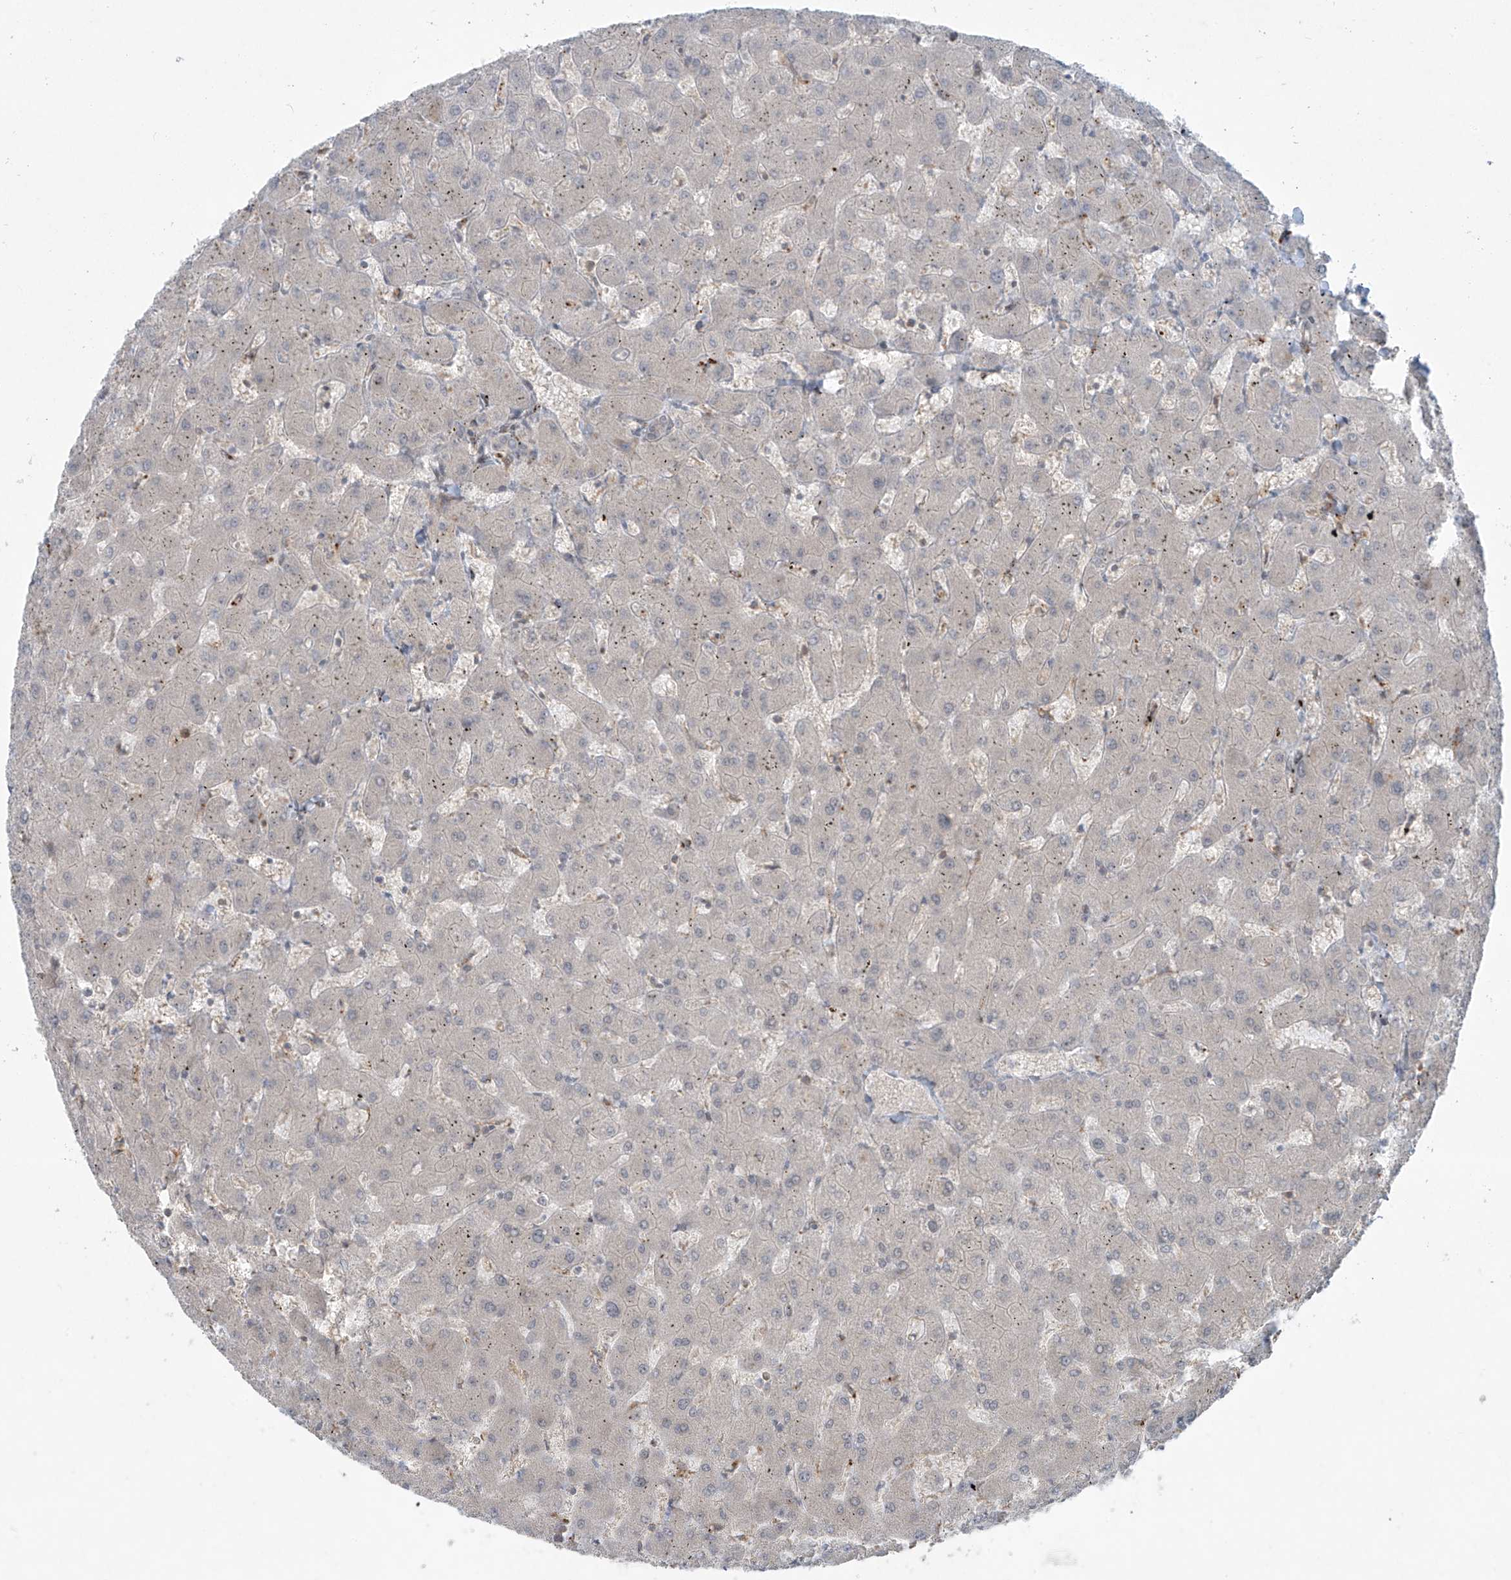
{"staining": {"intensity": "negative", "quantity": "none", "location": "none"}, "tissue": "liver", "cell_type": "Cholangiocytes", "image_type": "normal", "snomed": [{"axis": "morphology", "description": "Normal tissue, NOS"}, {"axis": "topography", "description": "Liver"}], "caption": "There is no significant staining in cholangiocytes of liver. (DAB immunohistochemistry (IHC) with hematoxylin counter stain).", "gene": "PPAT", "patient": {"sex": "female", "age": 63}}